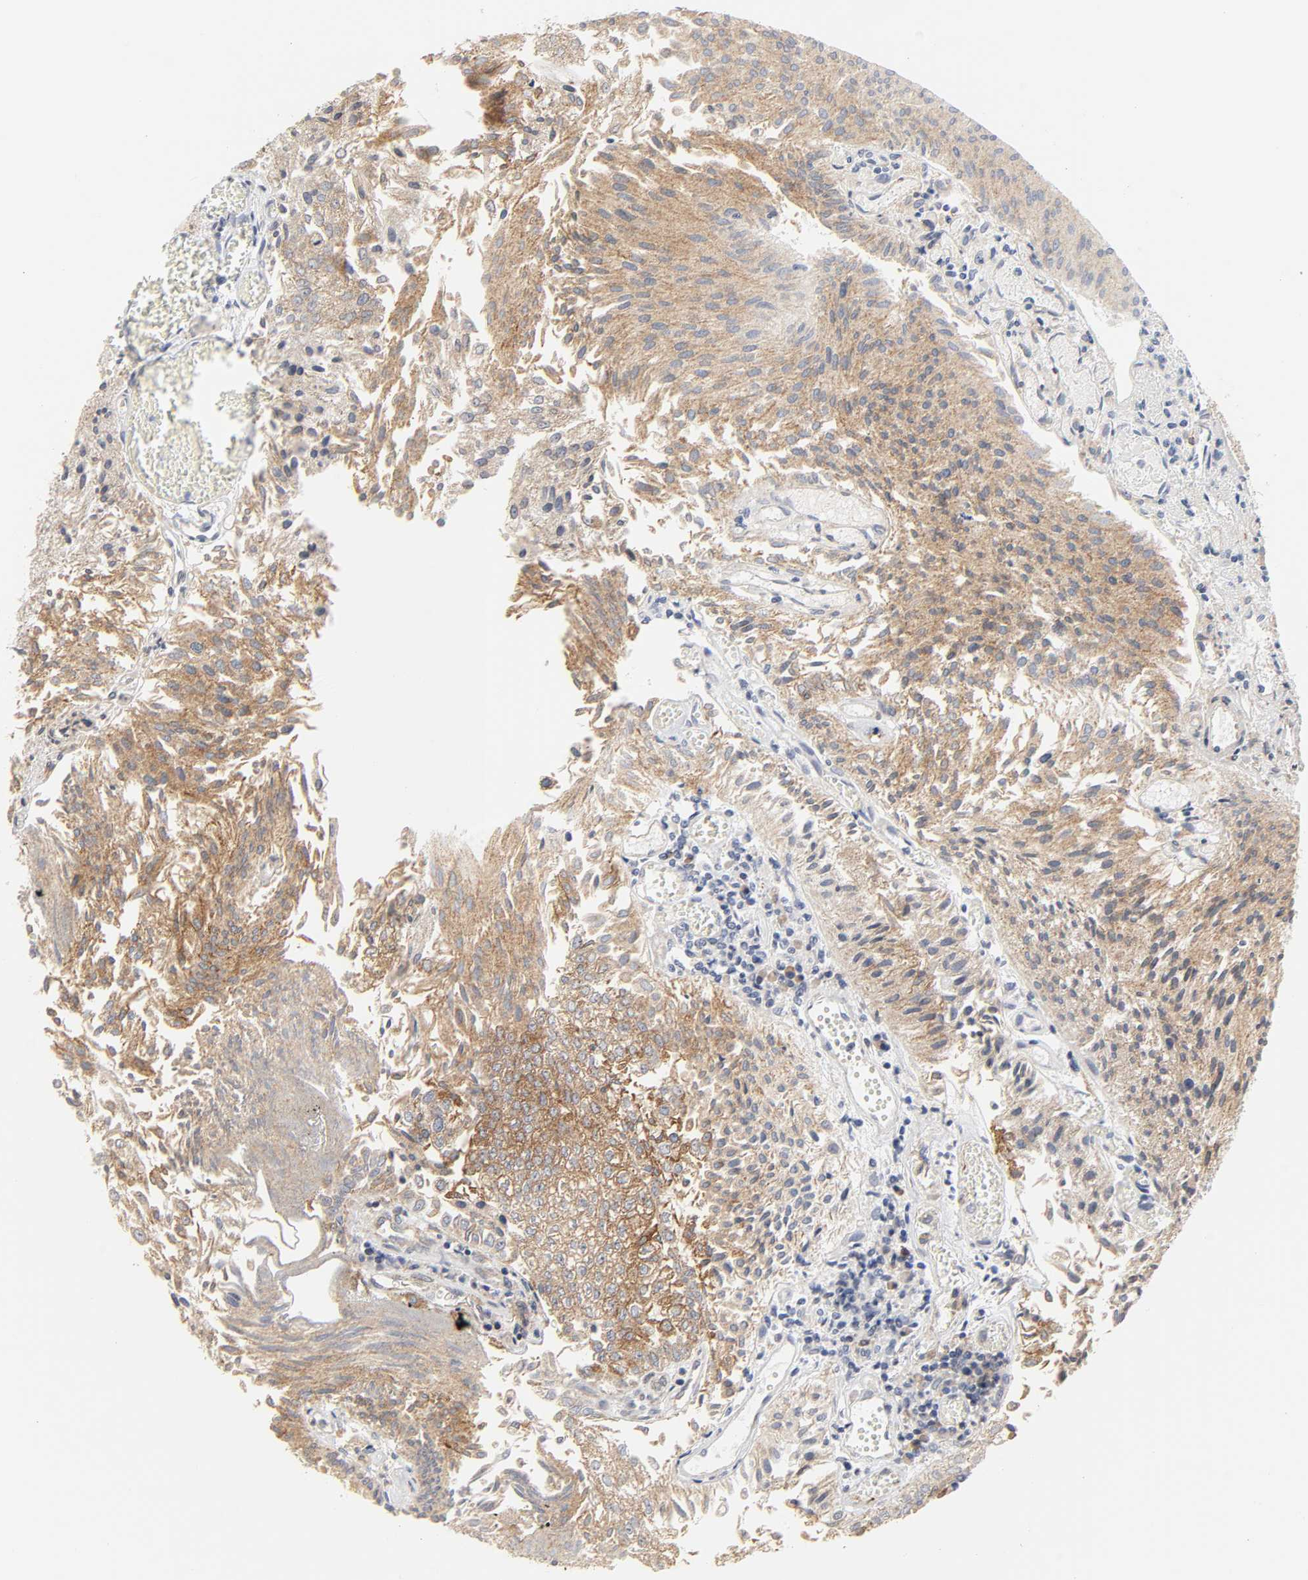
{"staining": {"intensity": "moderate", "quantity": ">75%", "location": "cytoplasmic/membranous"}, "tissue": "urothelial cancer", "cell_type": "Tumor cells", "image_type": "cancer", "snomed": [{"axis": "morphology", "description": "Urothelial carcinoma, Low grade"}, {"axis": "topography", "description": "Urinary bladder"}], "caption": "This micrograph exhibits urothelial cancer stained with IHC to label a protein in brown. The cytoplasmic/membranous of tumor cells show moderate positivity for the protein. Nuclei are counter-stained blue.", "gene": "POR", "patient": {"sex": "male", "age": 86}}